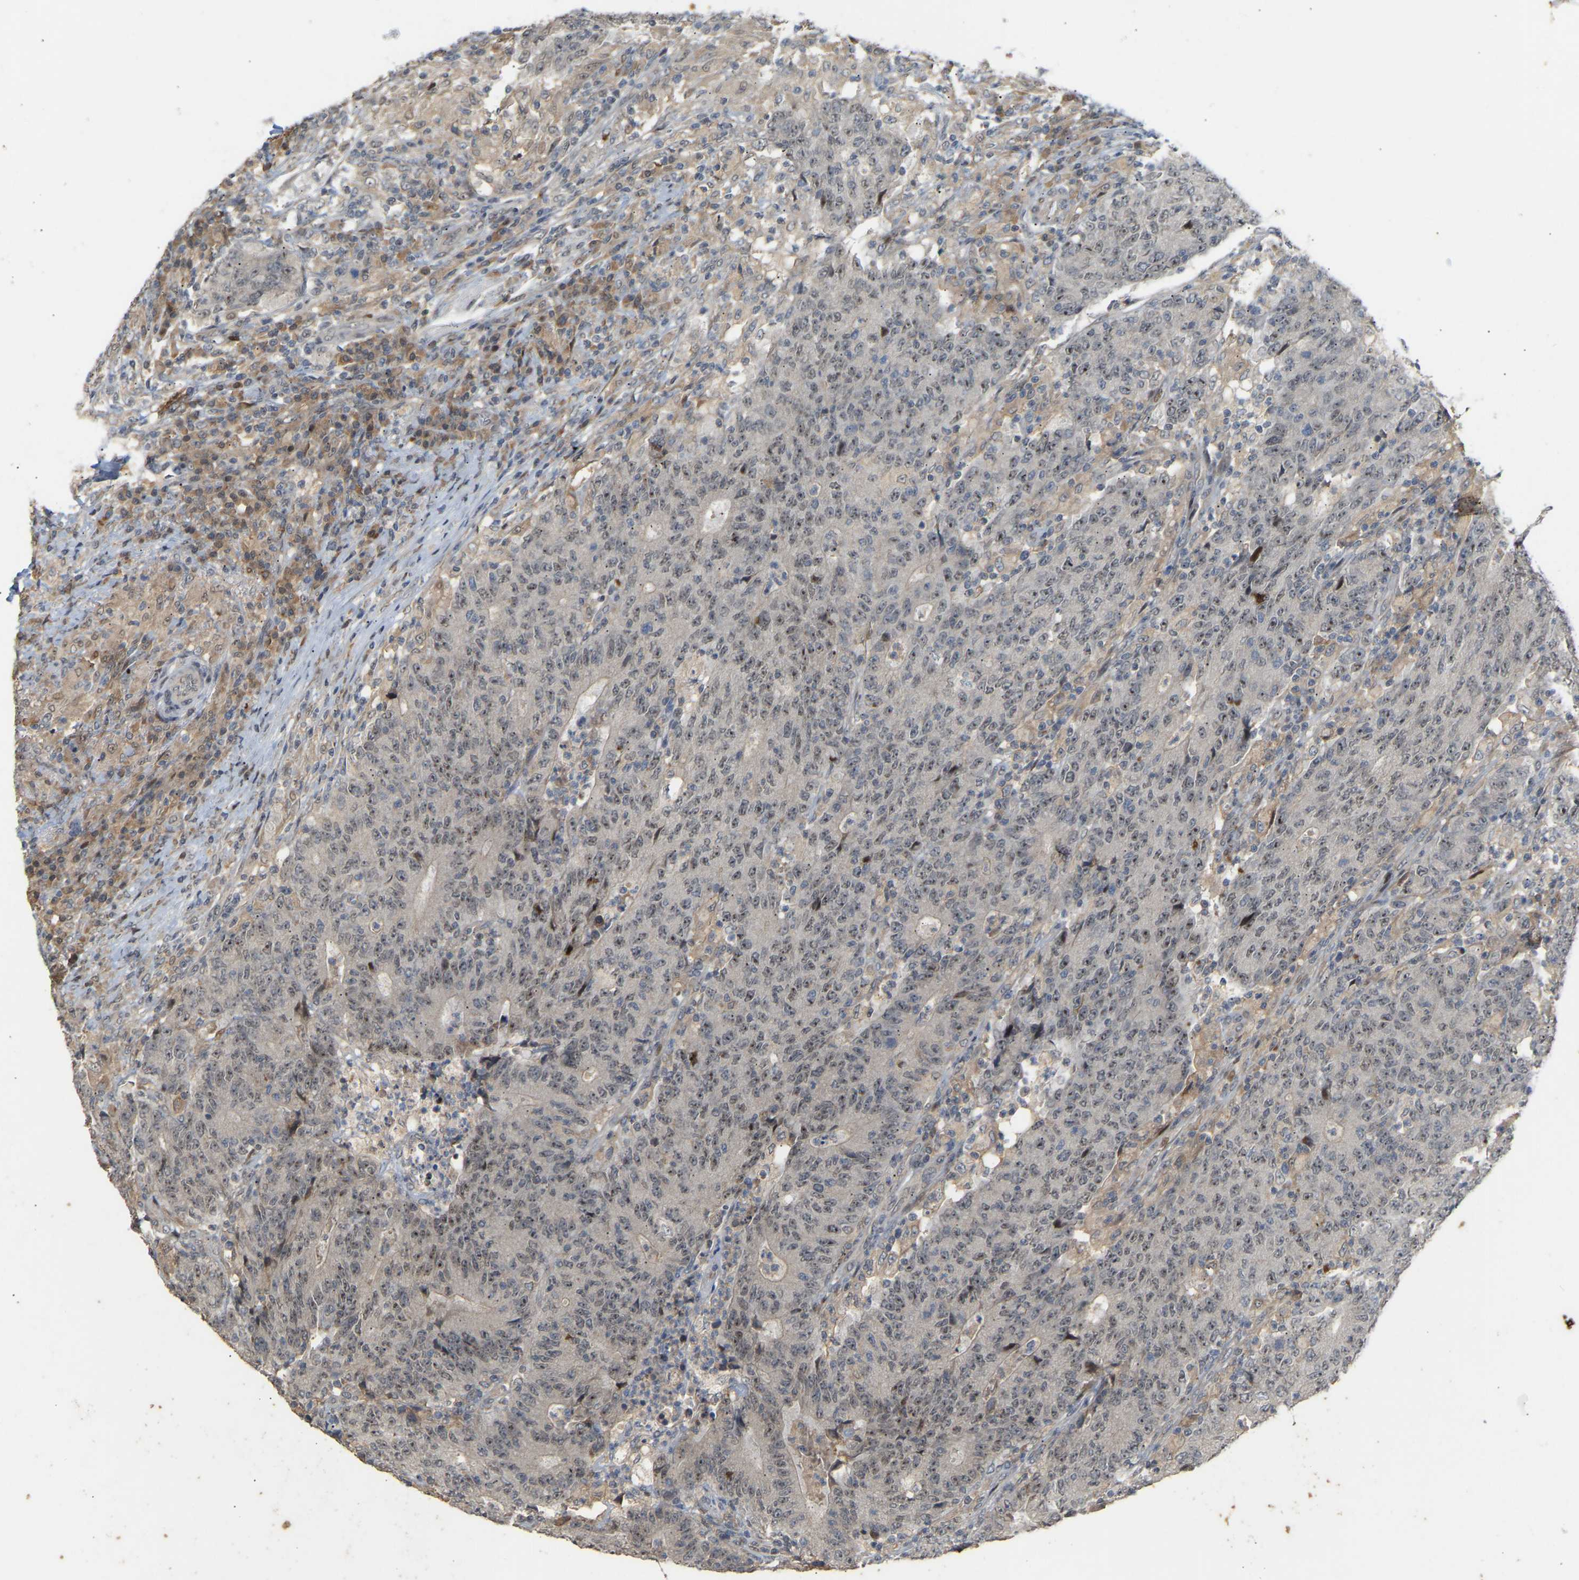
{"staining": {"intensity": "weak", "quantity": "25%-75%", "location": "cytoplasmic/membranous,nuclear"}, "tissue": "colorectal cancer", "cell_type": "Tumor cells", "image_type": "cancer", "snomed": [{"axis": "morphology", "description": "Normal tissue, NOS"}, {"axis": "morphology", "description": "Adenocarcinoma, NOS"}, {"axis": "topography", "description": "Colon"}], "caption": "Tumor cells demonstrate low levels of weak cytoplasmic/membranous and nuclear expression in approximately 25%-75% of cells in colorectal cancer (adenocarcinoma). (Stains: DAB (3,3'-diaminobenzidine) in brown, nuclei in blue, Microscopy: brightfield microscopy at high magnification).", "gene": "PTPN4", "patient": {"sex": "female", "age": 75}}